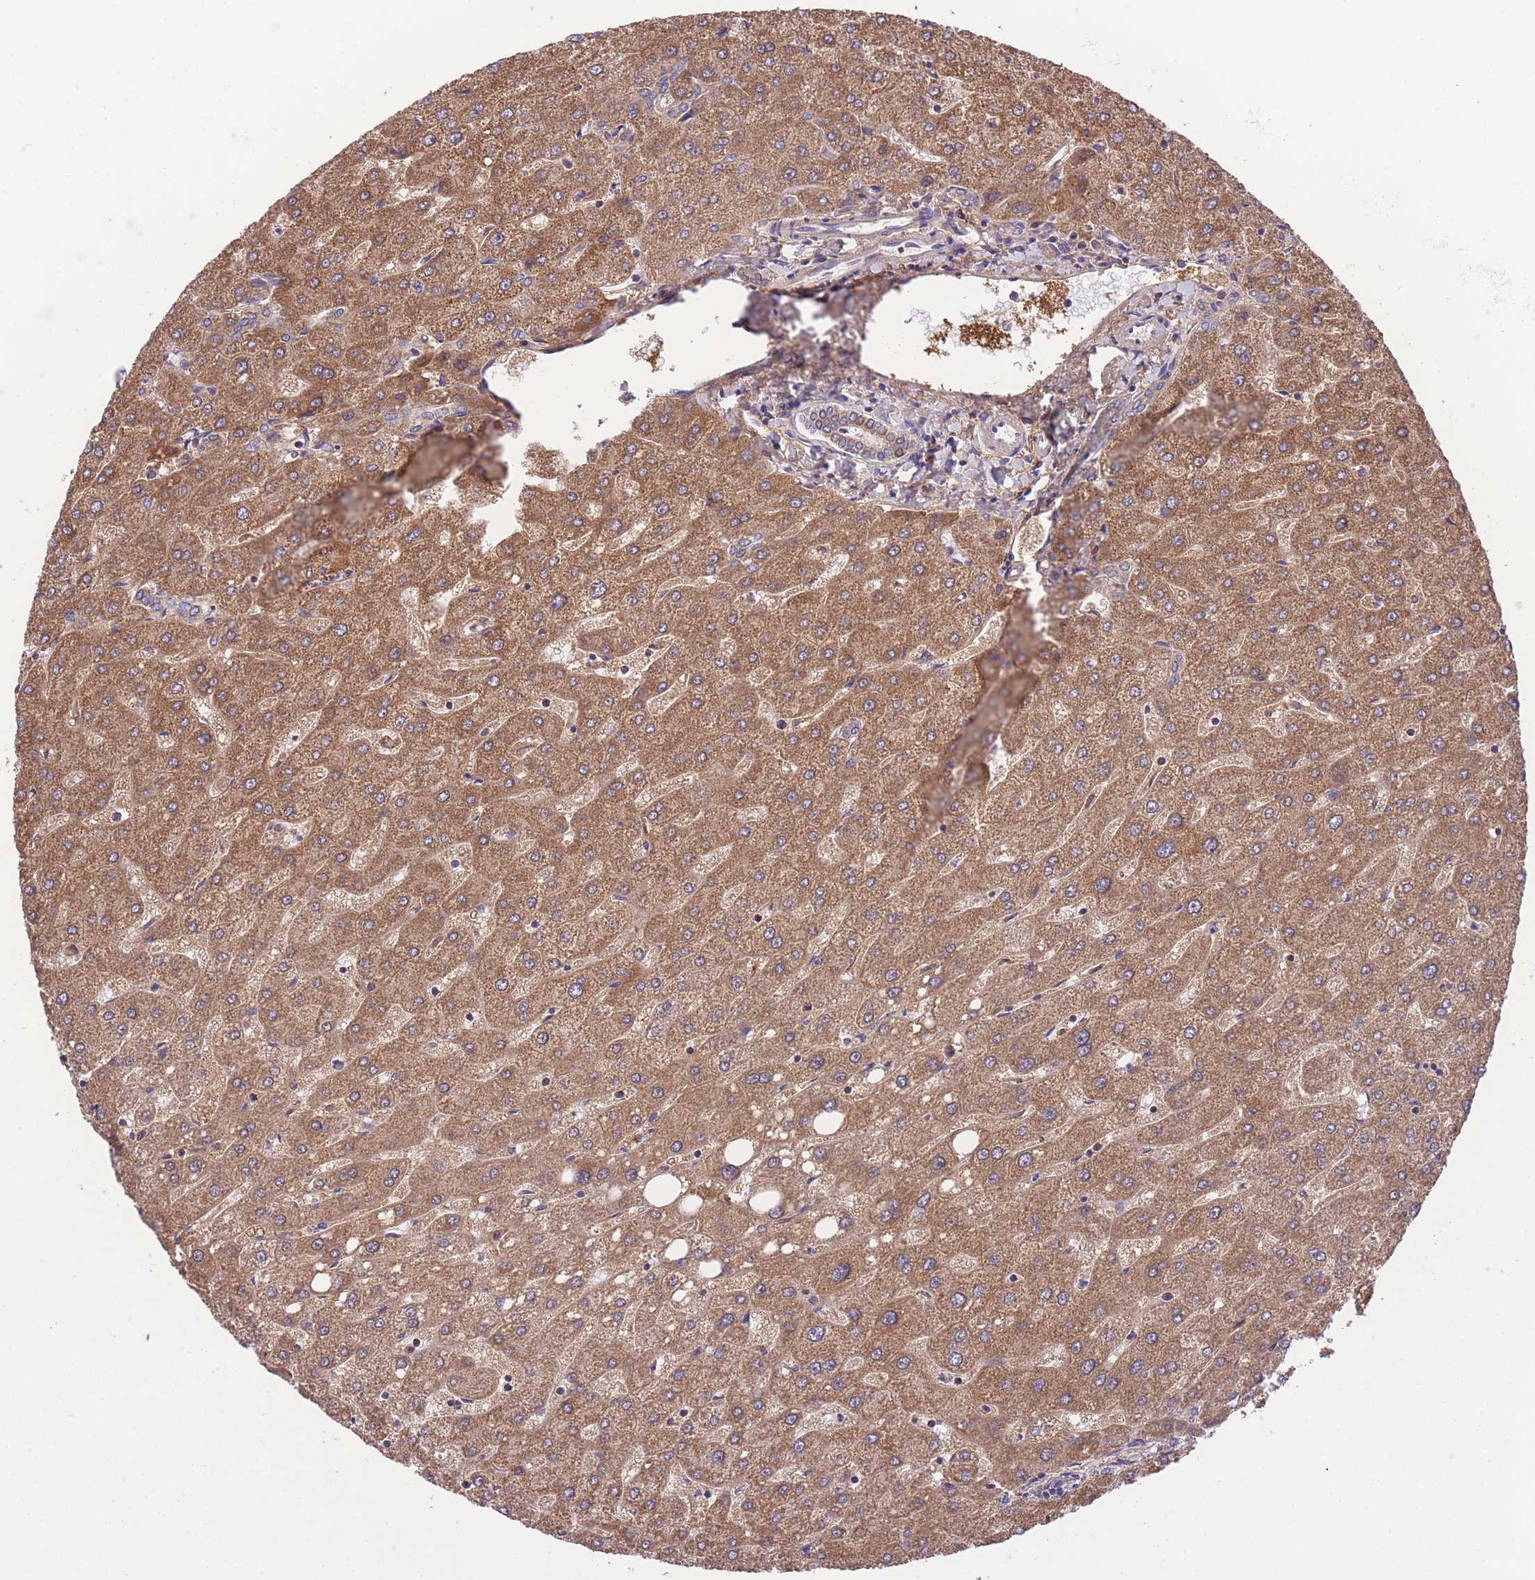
{"staining": {"intensity": "moderate", "quantity": "<25%", "location": "cytoplasmic/membranous"}, "tissue": "liver", "cell_type": "Cholangiocytes", "image_type": "normal", "snomed": [{"axis": "morphology", "description": "Normal tissue, NOS"}, {"axis": "topography", "description": "Liver"}], "caption": "Normal liver shows moderate cytoplasmic/membranous positivity in about <25% of cholangiocytes, visualized by immunohistochemistry. (DAB (3,3'-diaminobenzidine) IHC with brightfield microscopy, high magnification).", "gene": "ST3GAL3", "patient": {"sex": "male", "age": 67}}